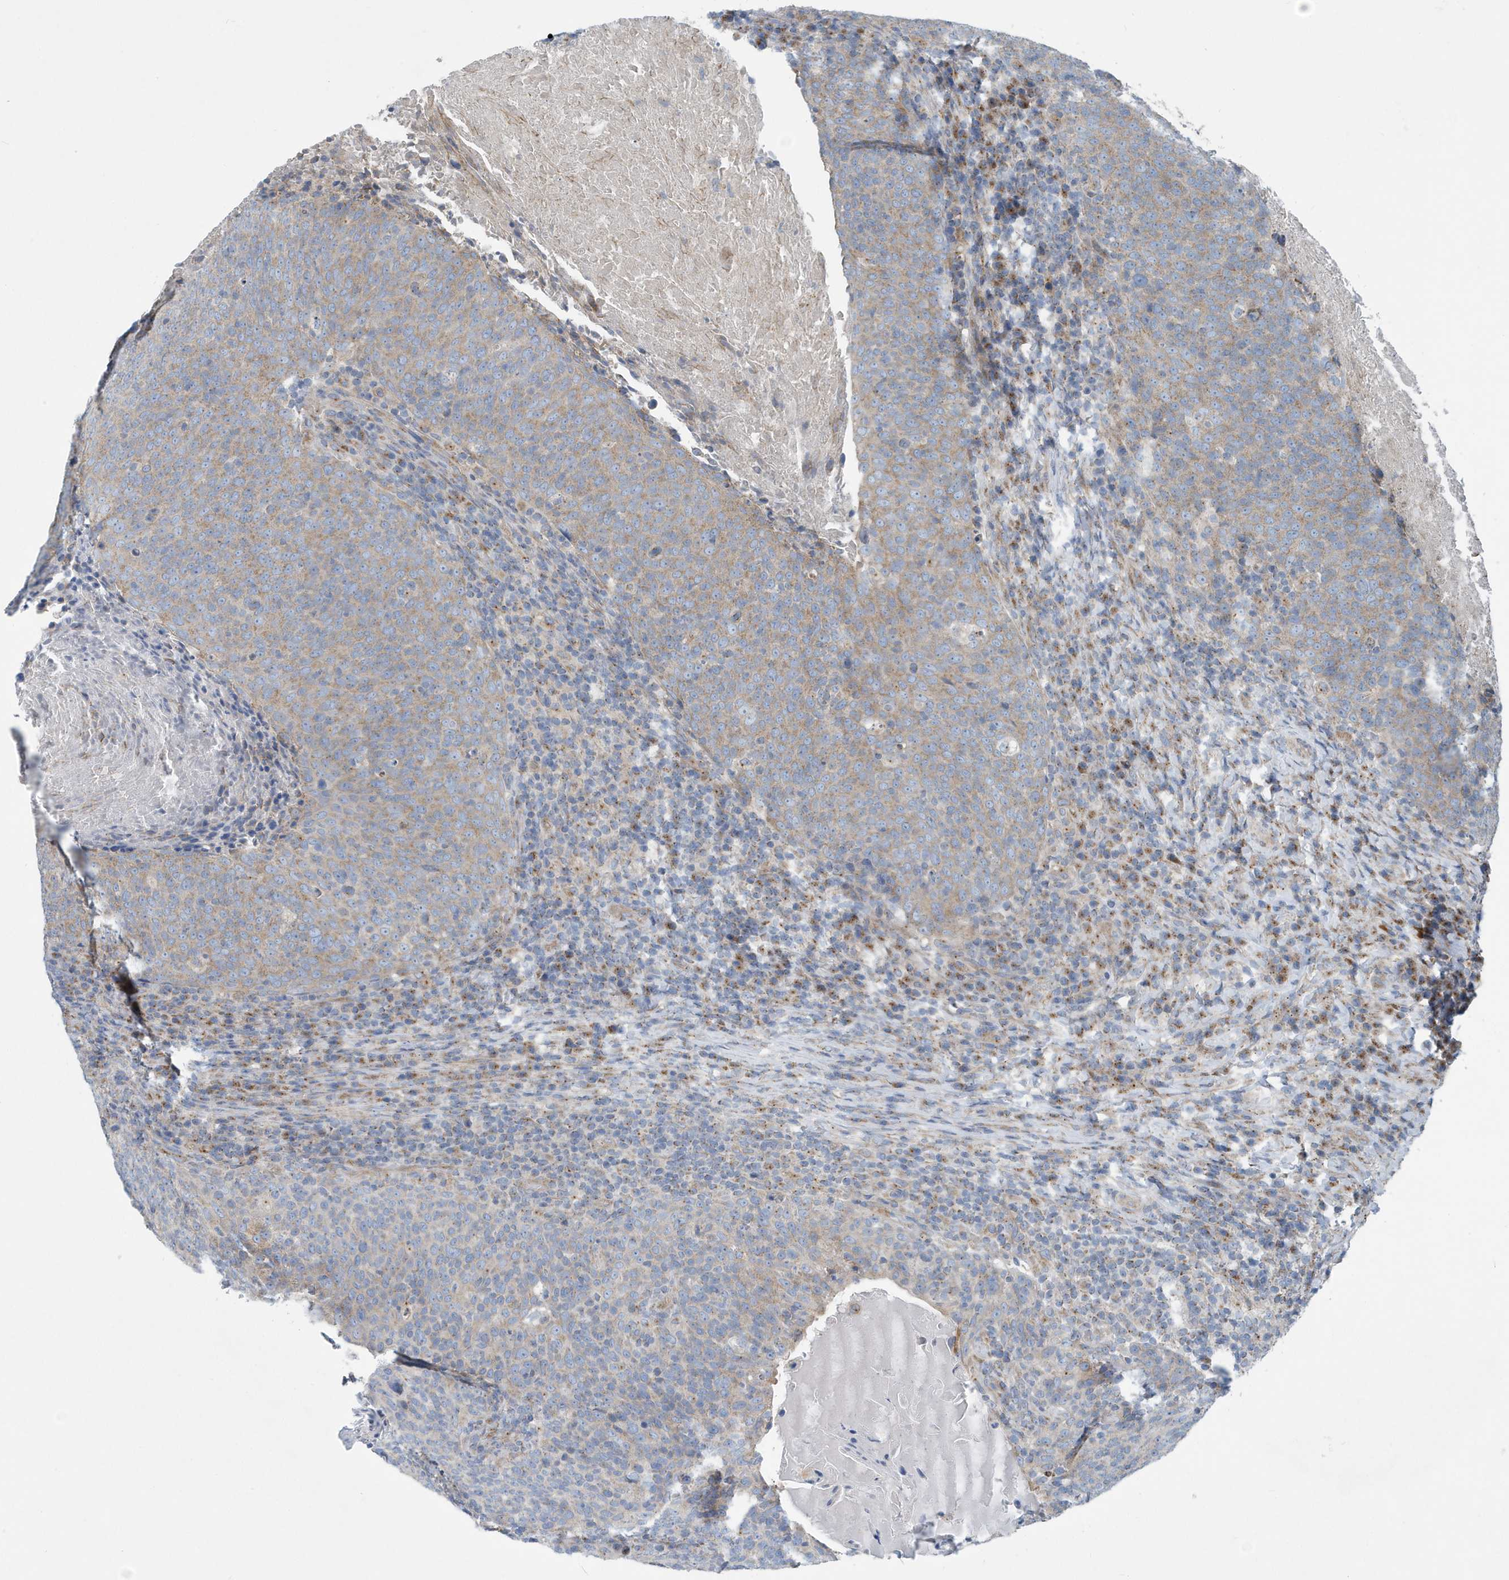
{"staining": {"intensity": "weak", "quantity": "25%-75%", "location": "cytoplasmic/membranous"}, "tissue": "head and neck cancer", "cell_type": "Tumor cells", "image_type": "cancer", "snomed": [{"axis": "morphology", "description": "Squamous cell carcinoma, NOS"}, {"axis": "morphology", "description": "Squamous cell carcinoma, metastatic, NOS"}, {"axis": "topography", "description": "Lymph node"}, {"axis": "topography", "description": "Head-Neck"}], "caption": "A low amount of weak cytoplasmic/membranous positivity is identified in approximately 25%-75% of tumor cells in head and neck squamous cell carcinoma tissue.", "gene": "PPM1M", "patient": {"sex": "male", "age": 62}}